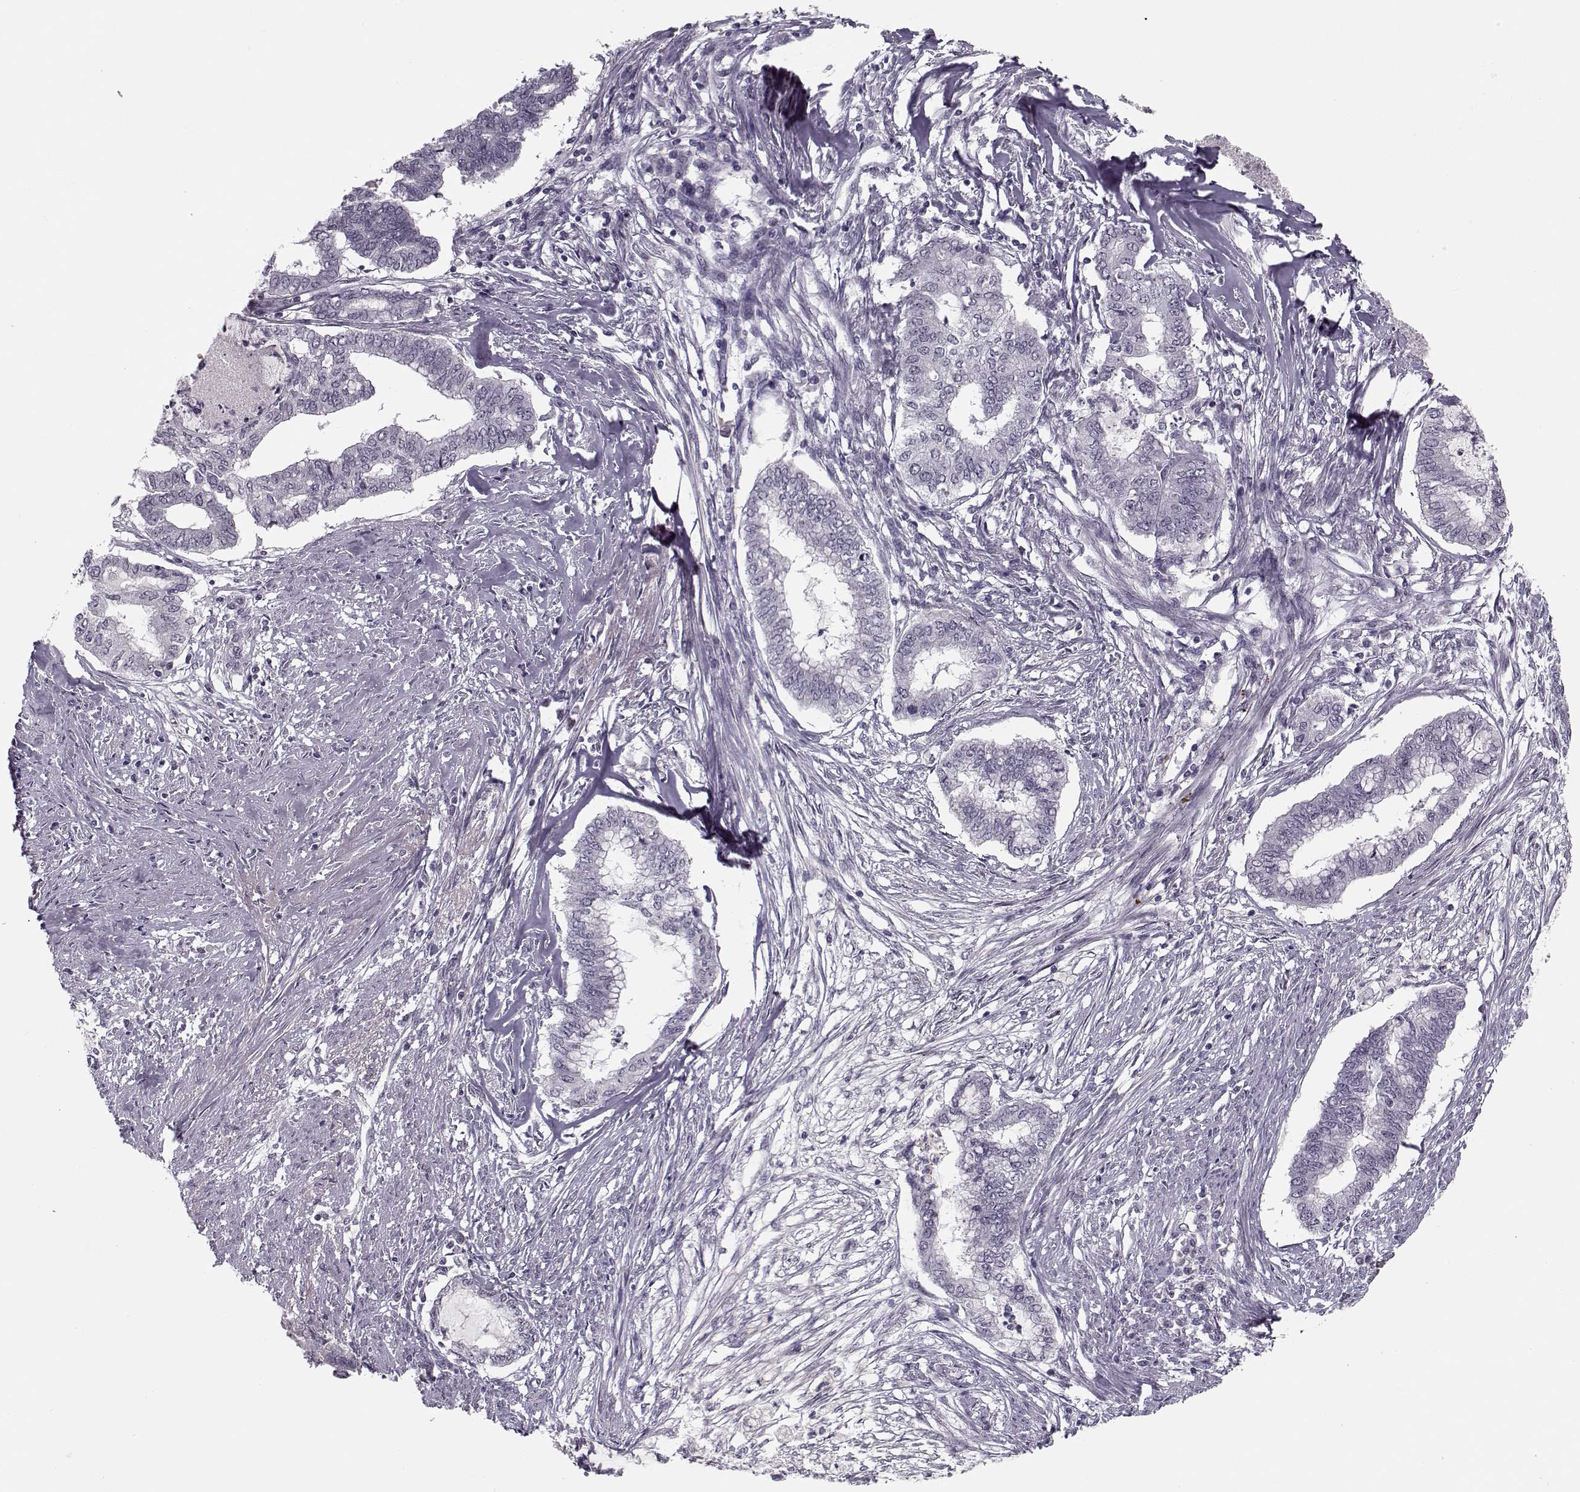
{"staining": {"intensity": "negative", "quantity": "none", "location": "none"}, "tissue": "endometrial cancer", "cell_type": "Tumor cells", "image_type": "cancer", "snomed": [{"axis": "morphology", "description": "Adenocarcinoma, NOS"}, {"axis": "topography", "description": "Endometrium"}], "caption": "Endometrial cancer stained for a protein using IHC shows no expression tumor cells.", "gene": "DNAI3", "patient": {"sex": "female", "age": 79}}